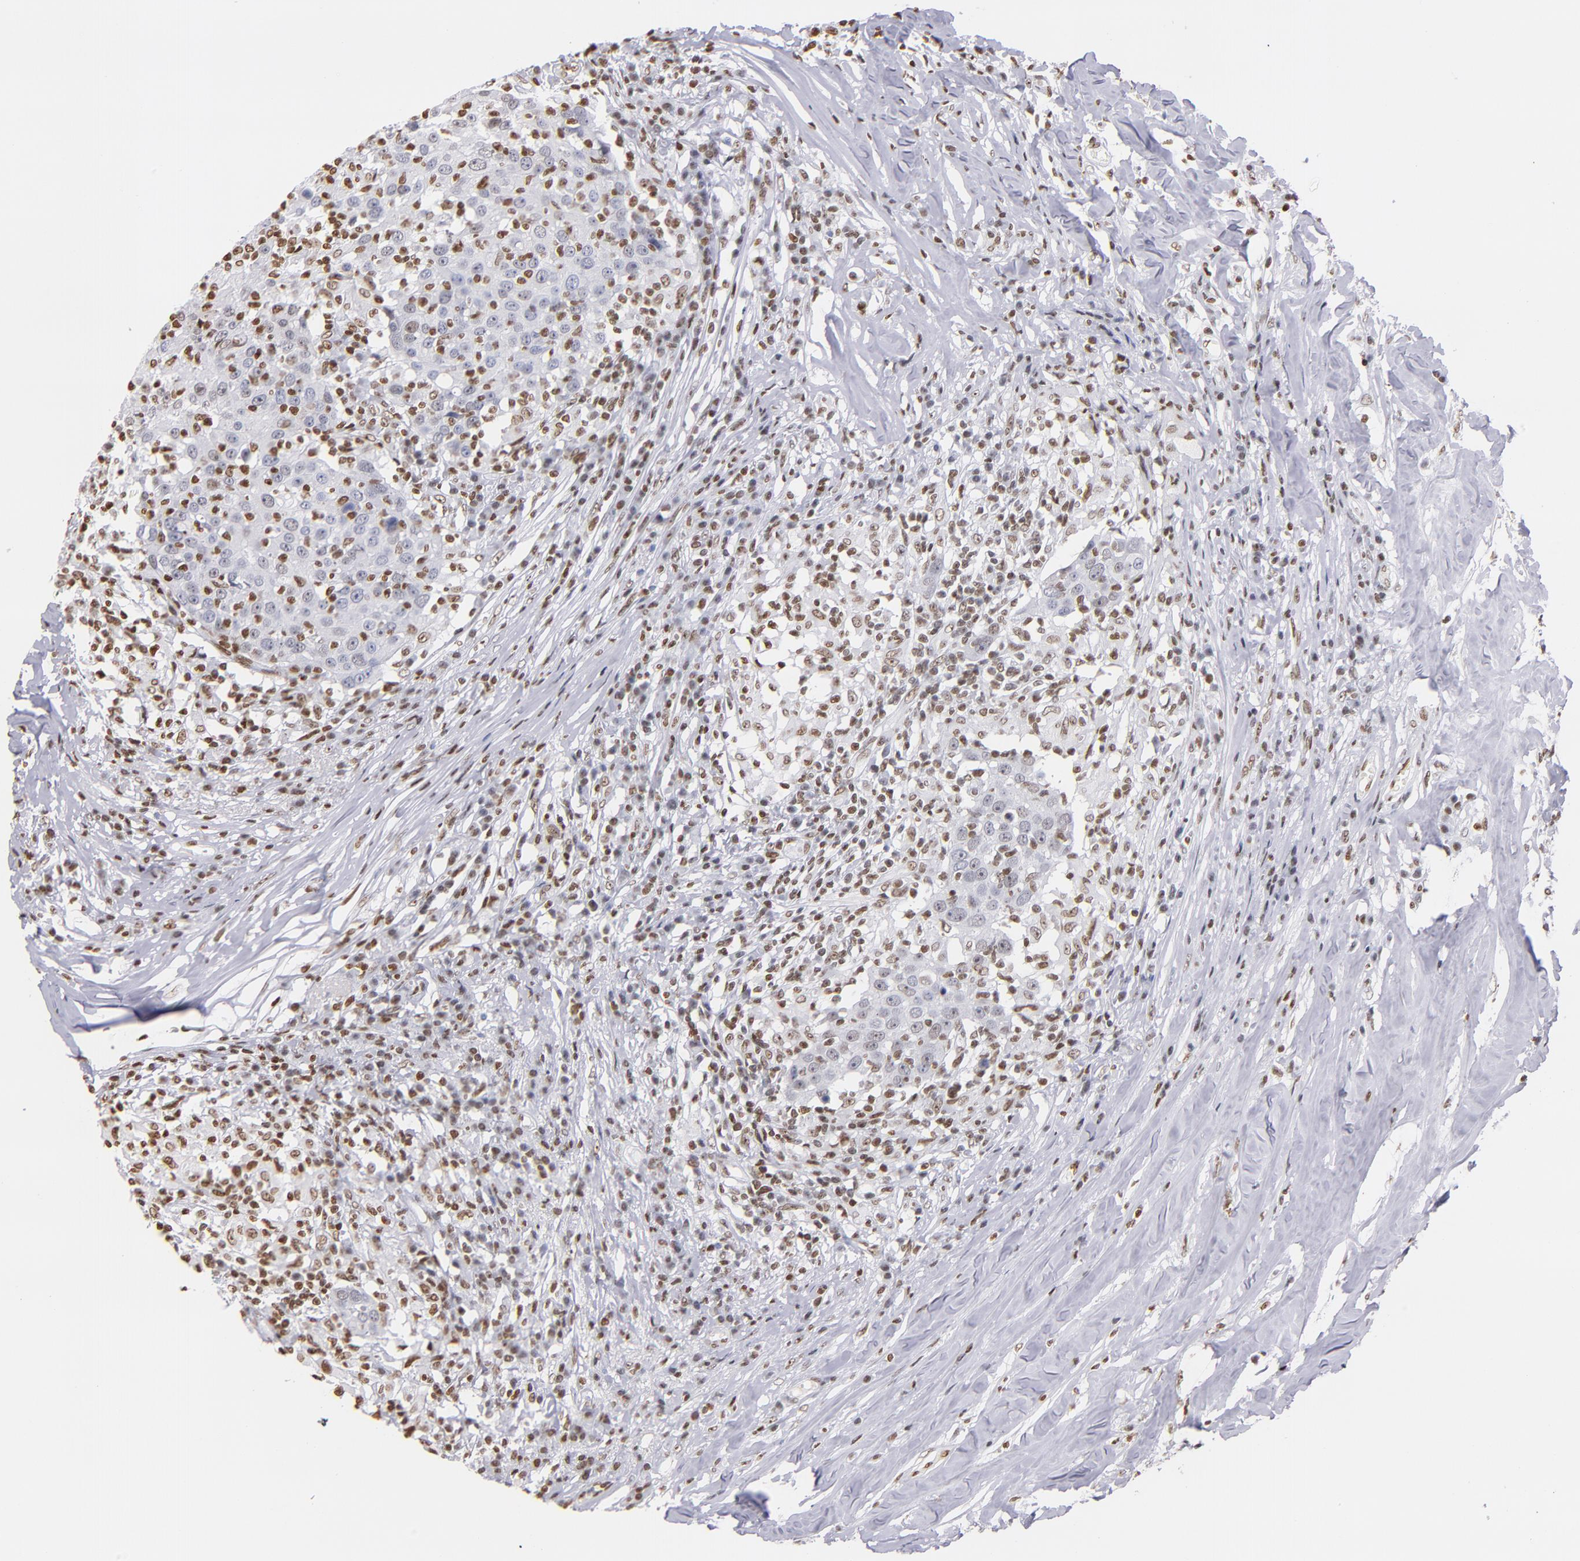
{"staining": {"intensity": "moderate", "quantity": "<25%", "location": "nuclear"}, "tissue": "head and neck cancer", "cell_type": "Tumor cells", "image_type": "cancer", "snomed": [{"axis": "morphology", "description": "Adenocarcinoma, NOS"}, {"axis": "topography", "description": "Salivary gland"}, {"axis": "topography", "description": "Head-Neck"}], "caption": "Immunohistochemical staining of human head and neck cancer (adenocarcinoma) exhibits moderate nuclear protein positivity in about <25% of tumor cells. (DAB = brown stain, brightfield microscopy at high magnification).", "gene": "IFI16", "patient": {"sex": "female", "age": 65}}